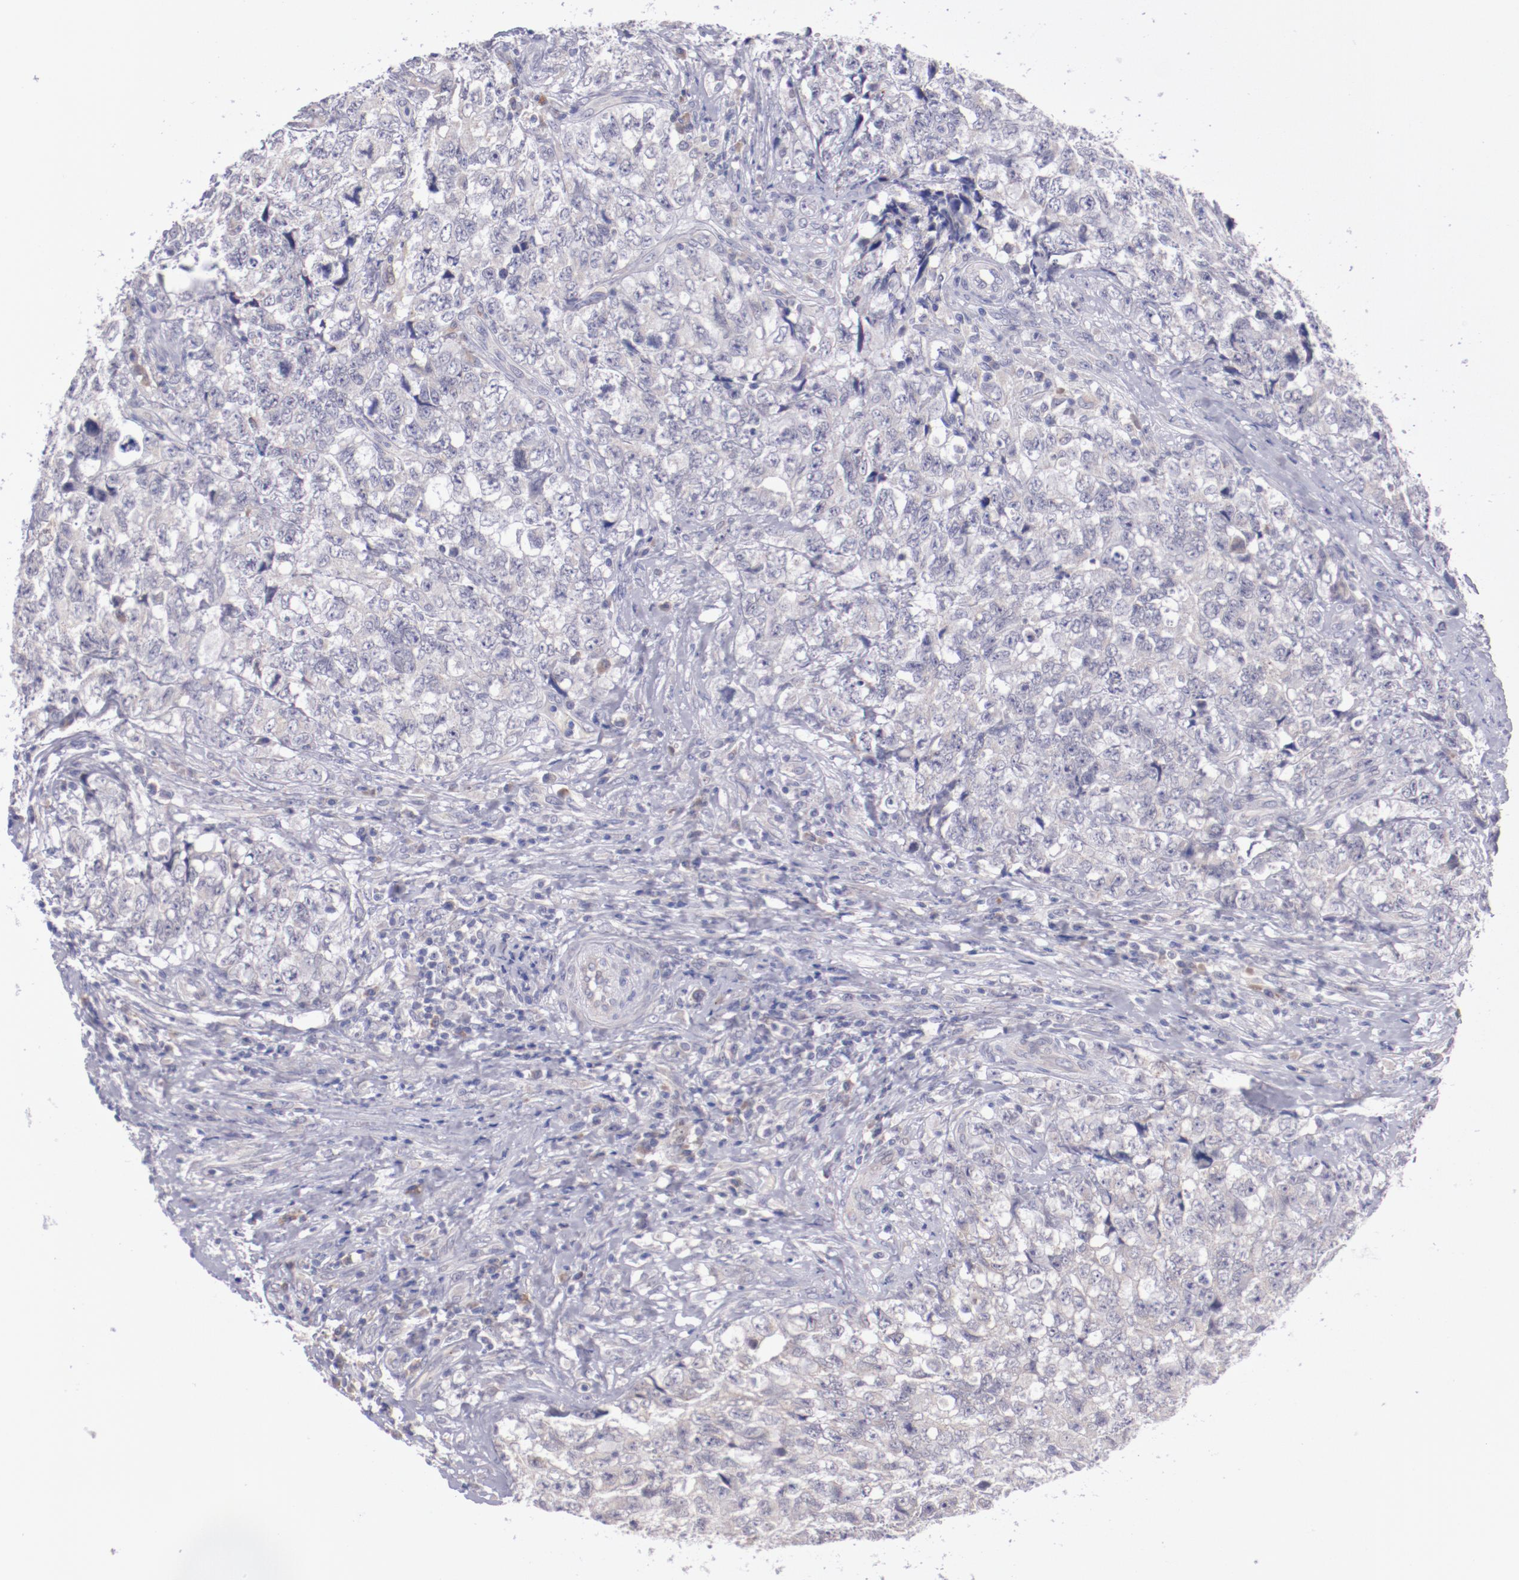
{"staining": {"intensity": "negative", "quantity": "none", "location": "none"}, "tissue": "testis cancer", "cell_type": "Tumor cells", "image_type": "cancer", "snomed": [{"axis": "morphology", "description": "Carcinoma, Embryonal, NOS"}, {"axis": "topography", "description": "Testis"}], "caption": "Tumor cells show no significant protein staining in testis cancer.", "gene": "TRAF3", "patient": {"sex": "male", "age": 31}}